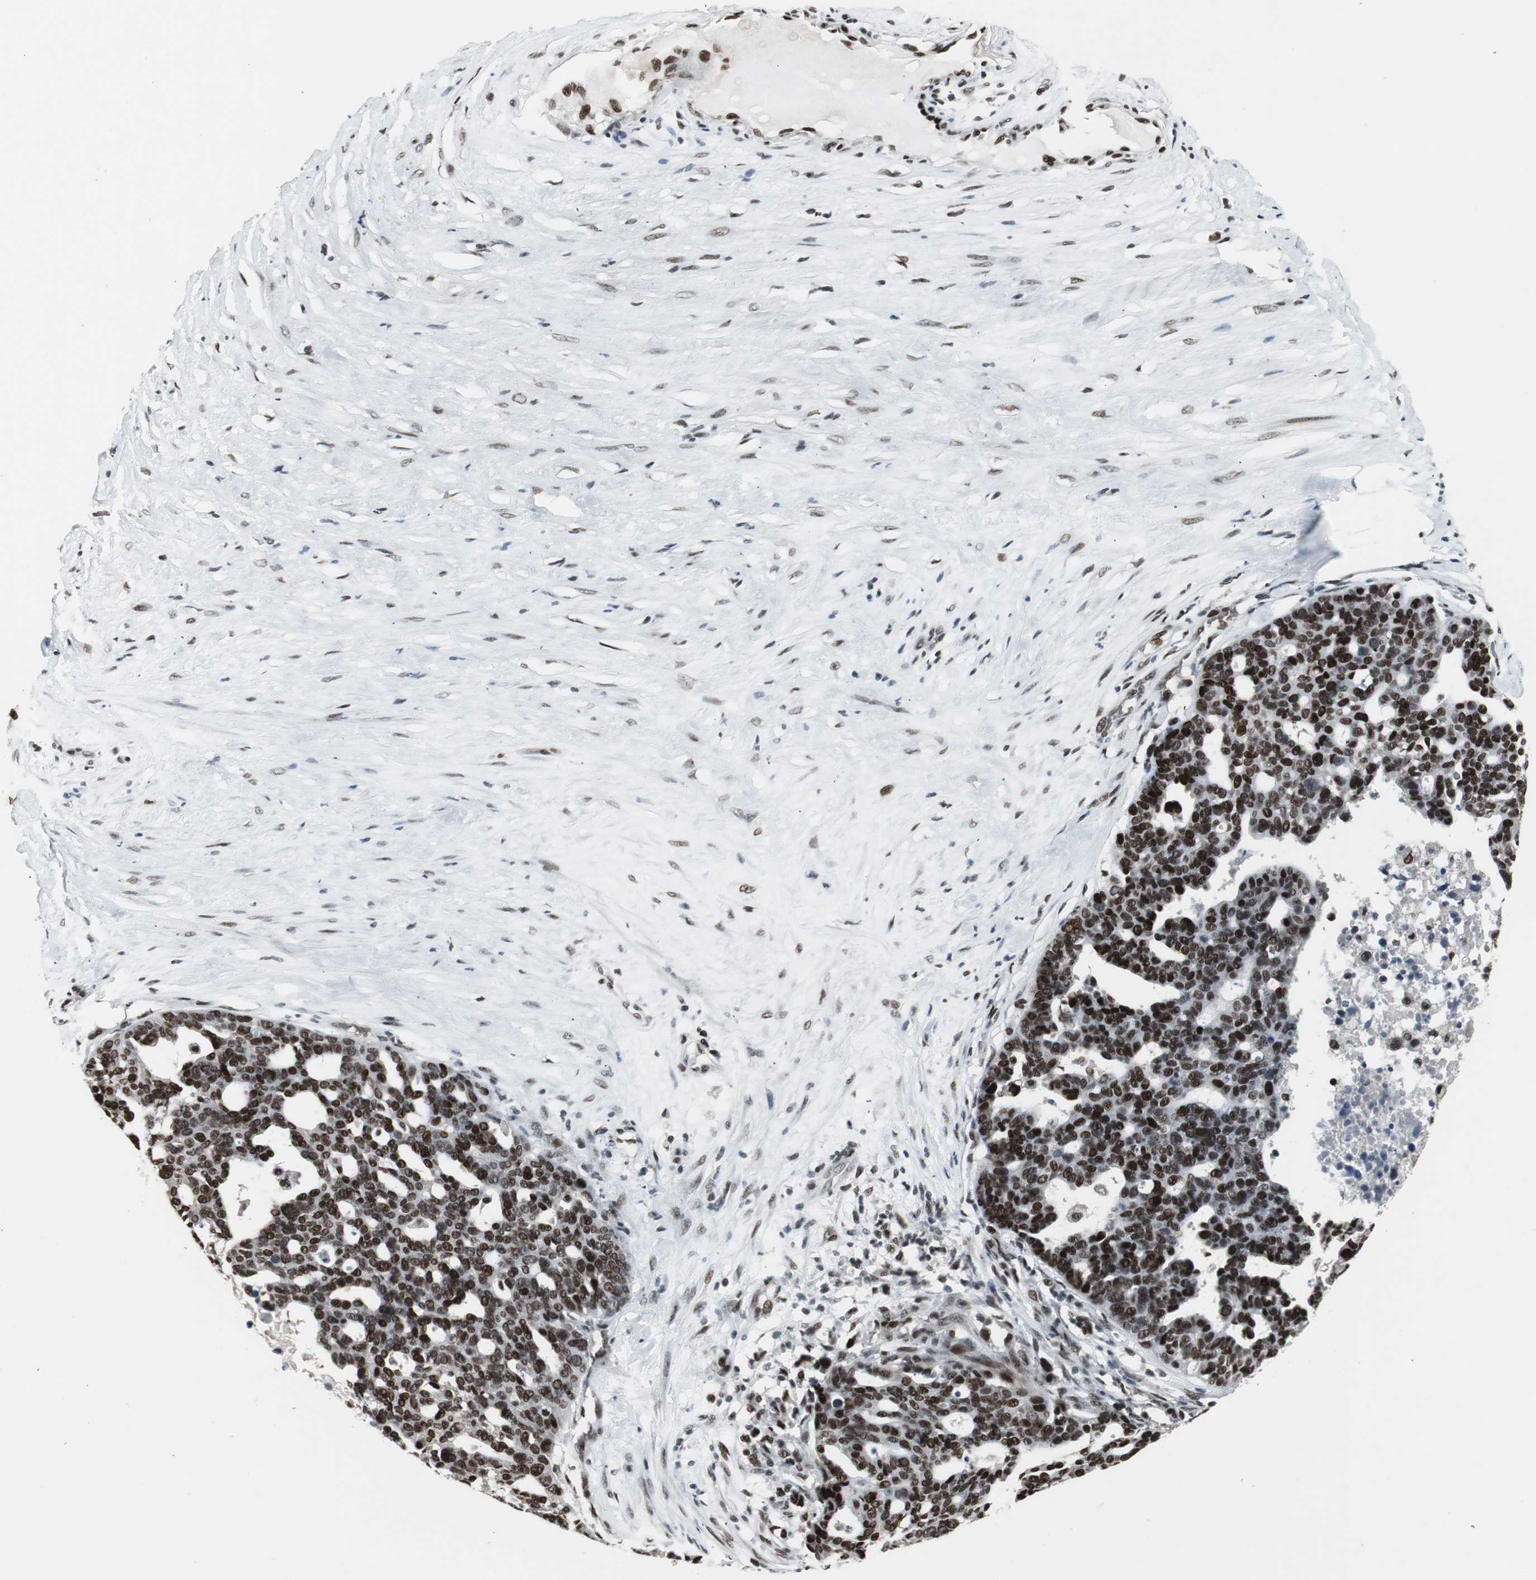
{"staining": {"intensity": "strong", "quantity": ">75%", "location": "nuclear"}, "tissue": "ovarian cancer", "cell_type": "Tumor cells", "image_type": "cancer", "snomed": [{"axis": "morphology", "description": "Cystadenocarcinoma, serous, NOS"}, {"axis": "topography", "description": "Ovary"}], "caption": "Tumor cells demonstrate high levels of strong nuclear expression in about >75% of cells in ovarian cancer (serous cystadenocarcinoma).", "gene": "TAF5", "patient": {"sex": "female", "age": 59}}